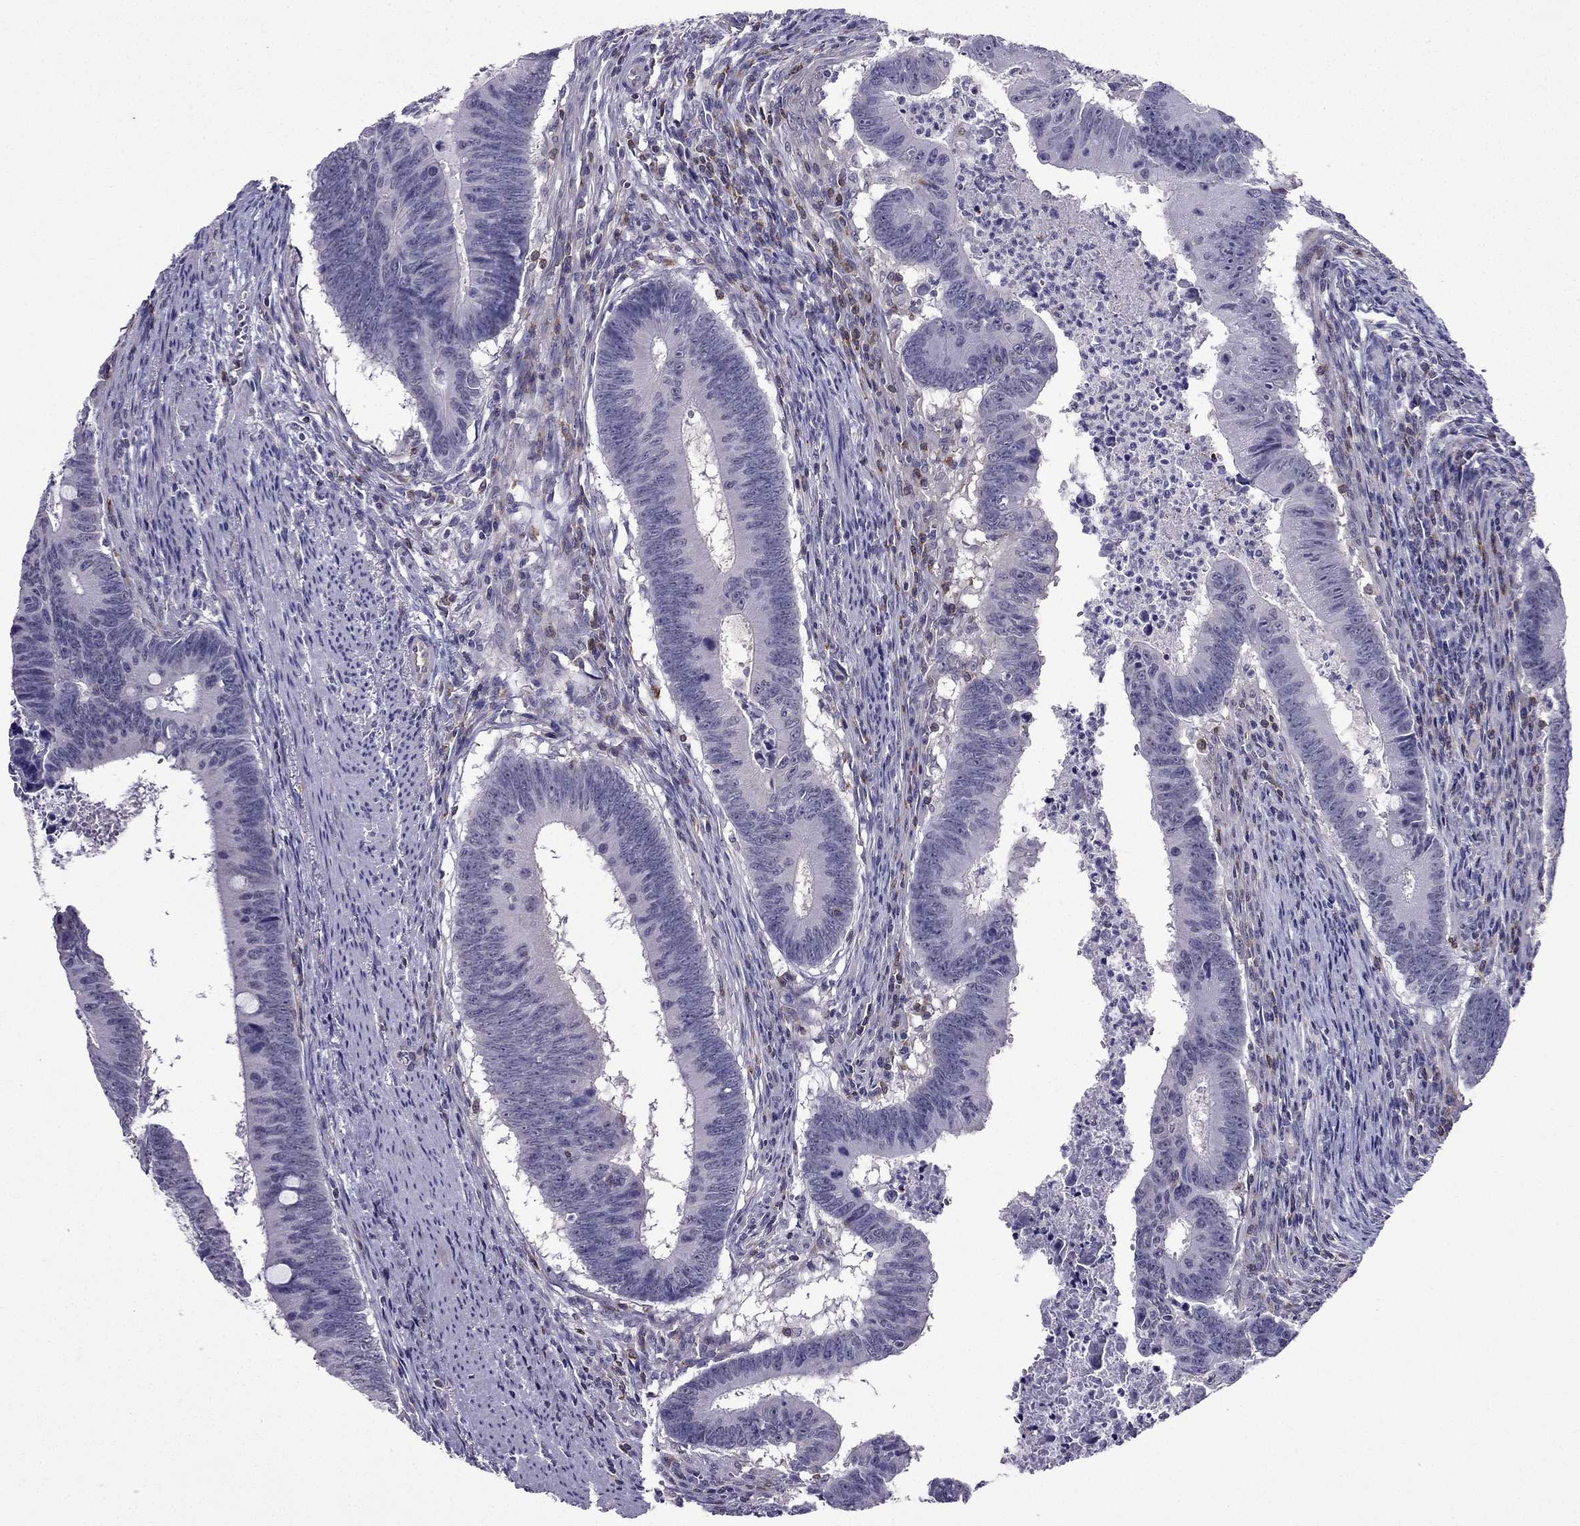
{"staining": {"intensity": "negative", "quantity": "none", "location": "none"}, "tissue": "colorectal cancer", "cell_type": "Tumor cells", "image_type": "cancer", "snomed": [{"axis": "morphology", "description": "Adenocarcinoma, NOS"}, {"axis": "topography", "description": "Colon"}], "caption": "Immunohistochemistry histopathology image of neoplastic tissue: human colorectal cancer (adenocarcinoma) stained with DAB (3,3'-diaminobenzidine) shows no significant protein expression in tumor cells.", "gene": "AAK1", "patient": {"sex": "female", "age": 87}}